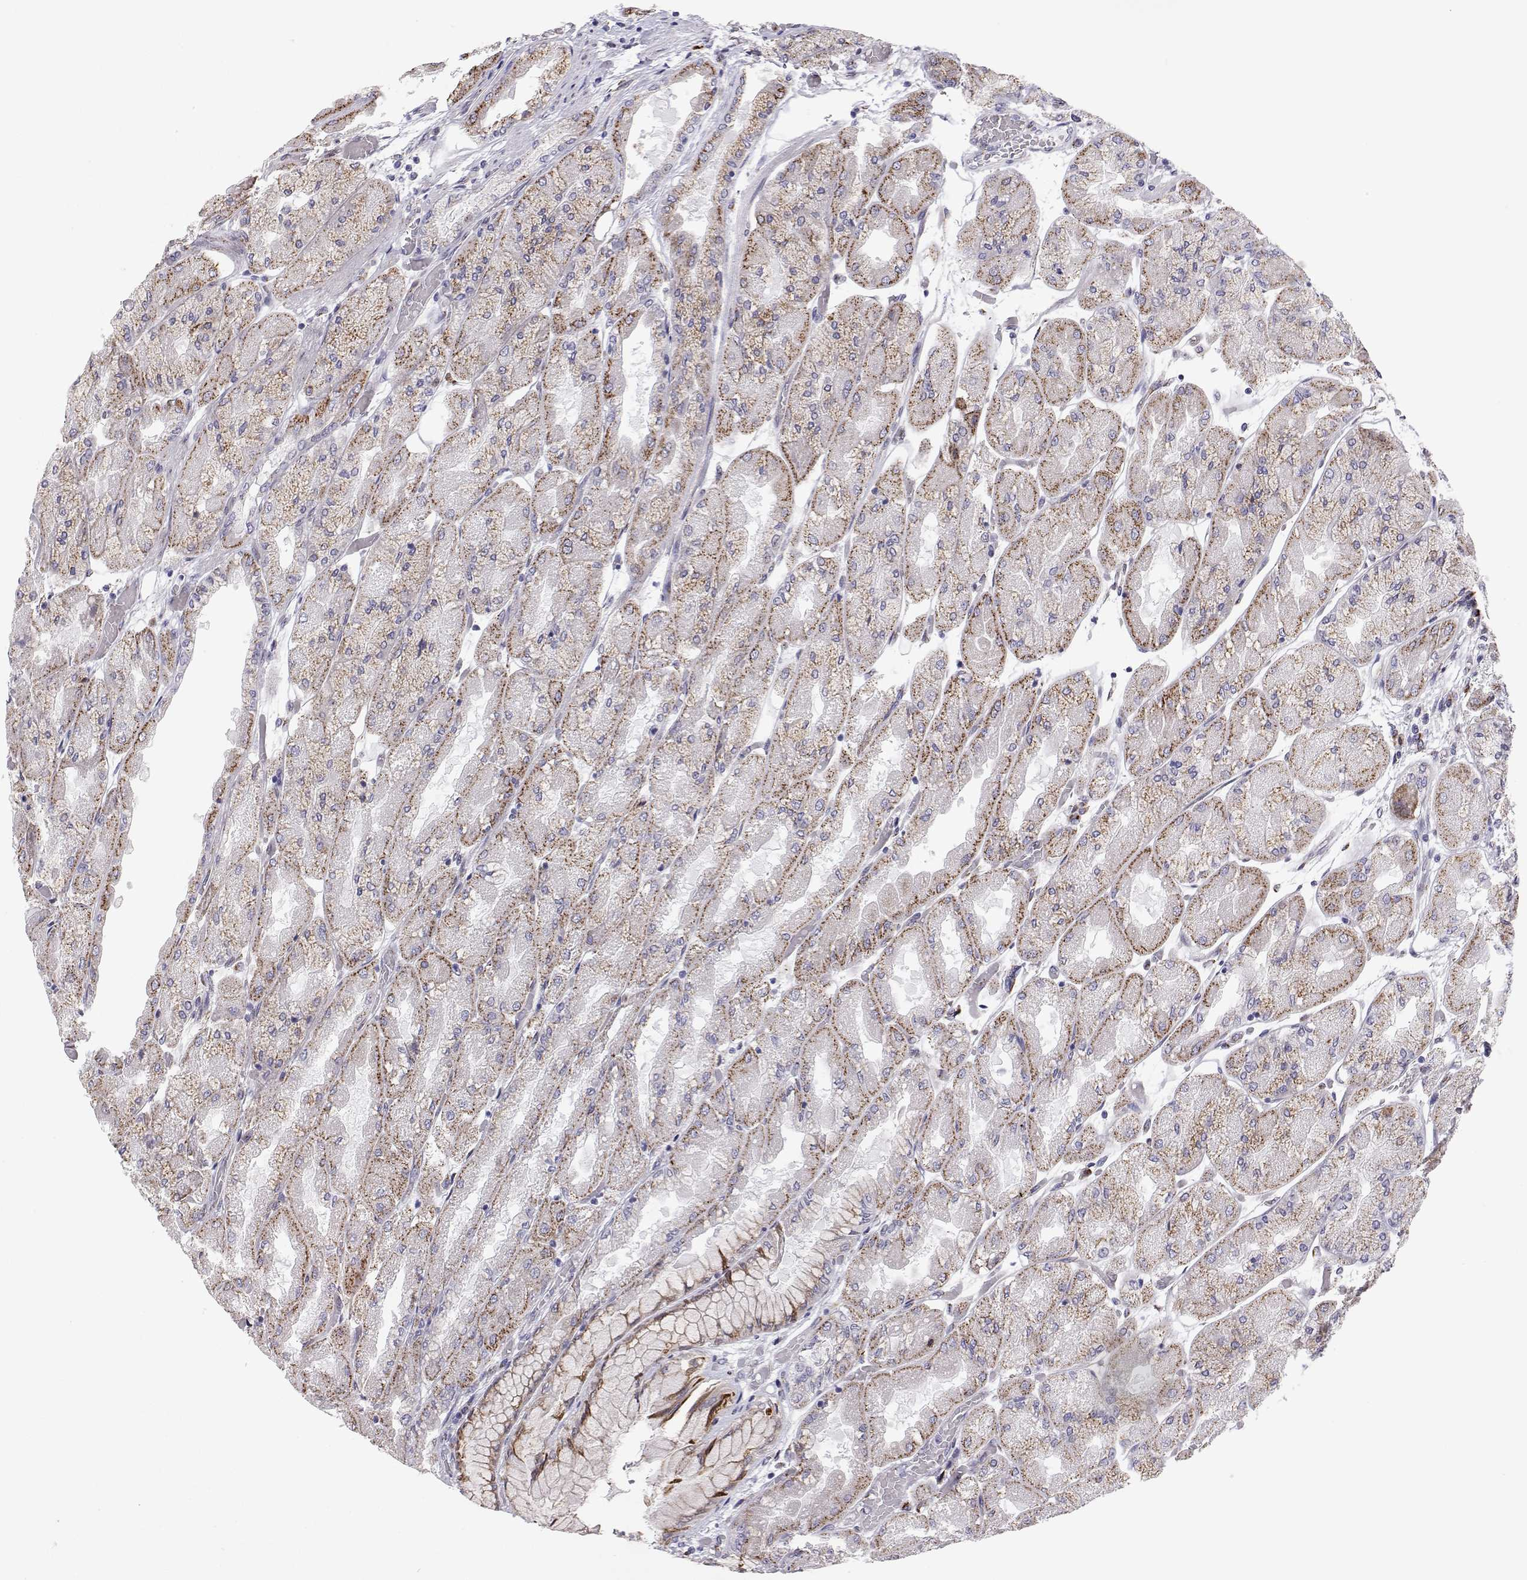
{"staining": {"intensity": "moderate", "quantity": "25%-75%", "location": "cytoplasmic/membranous"}, "tissue": "stomach", "cell_type": "Glandular cells", "image_type": "normal", "snomed": [{"axis": "morphology", "description": "Normal tissue, NOS"}, {"axis": "topography", "description": "Stomach"}], "caption": "This image reveals benign stomach stained with IHC to label a protein in brown. The cytoplasmic/membranous of glandular cells show moderate positivity for the protein. Nuclei are counter-stained blue.", "gene": "STARD13", "patient": {"sex": "female", "age": 61}}